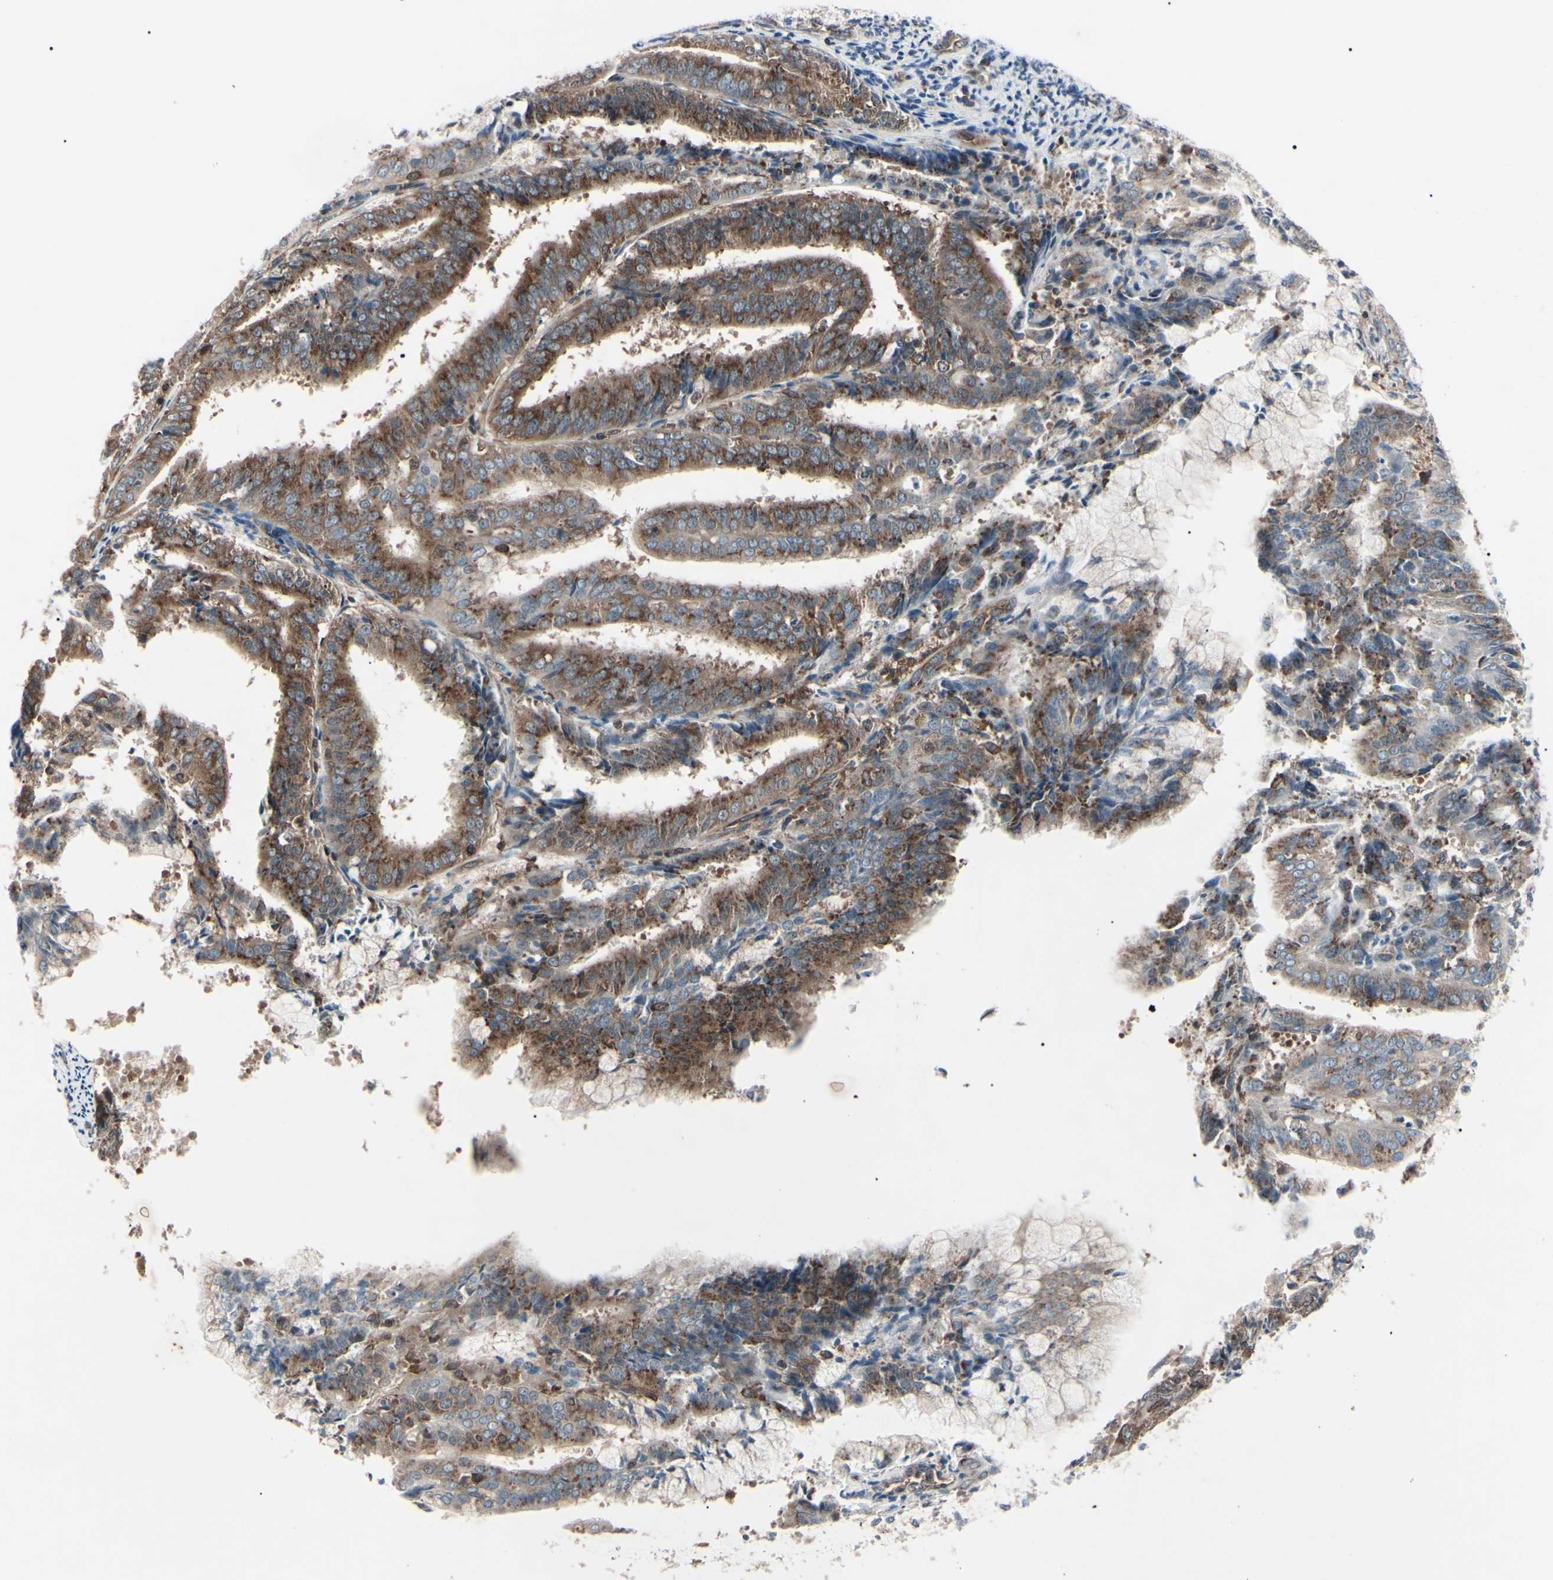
{"staining": {"intensity": "moderate", "quantity": ">75%", "location": "cytoplasmic/membranous"}, "tissue": "endometrial cancer", "cell_type": "Tumor cells", "image_type": "cancer", "snomed": [{"axis": "morphology", "description": "Adenocarcinoma, NOS"}, {"axis": "topography", "description": "Endometrium"}], "caption": "Protein expression analysis of endometrial cancer (adenocarcinoma) reveals moderate cytoplasmic/membranous staining in about >75% of tumor cells. Using DAB (brown) and hematoxylin (blue) stains, captured at high magnification using brightfield microscopy.", "gene": "MAPRE1", "patient": {"sex": "female", "age": 63}}